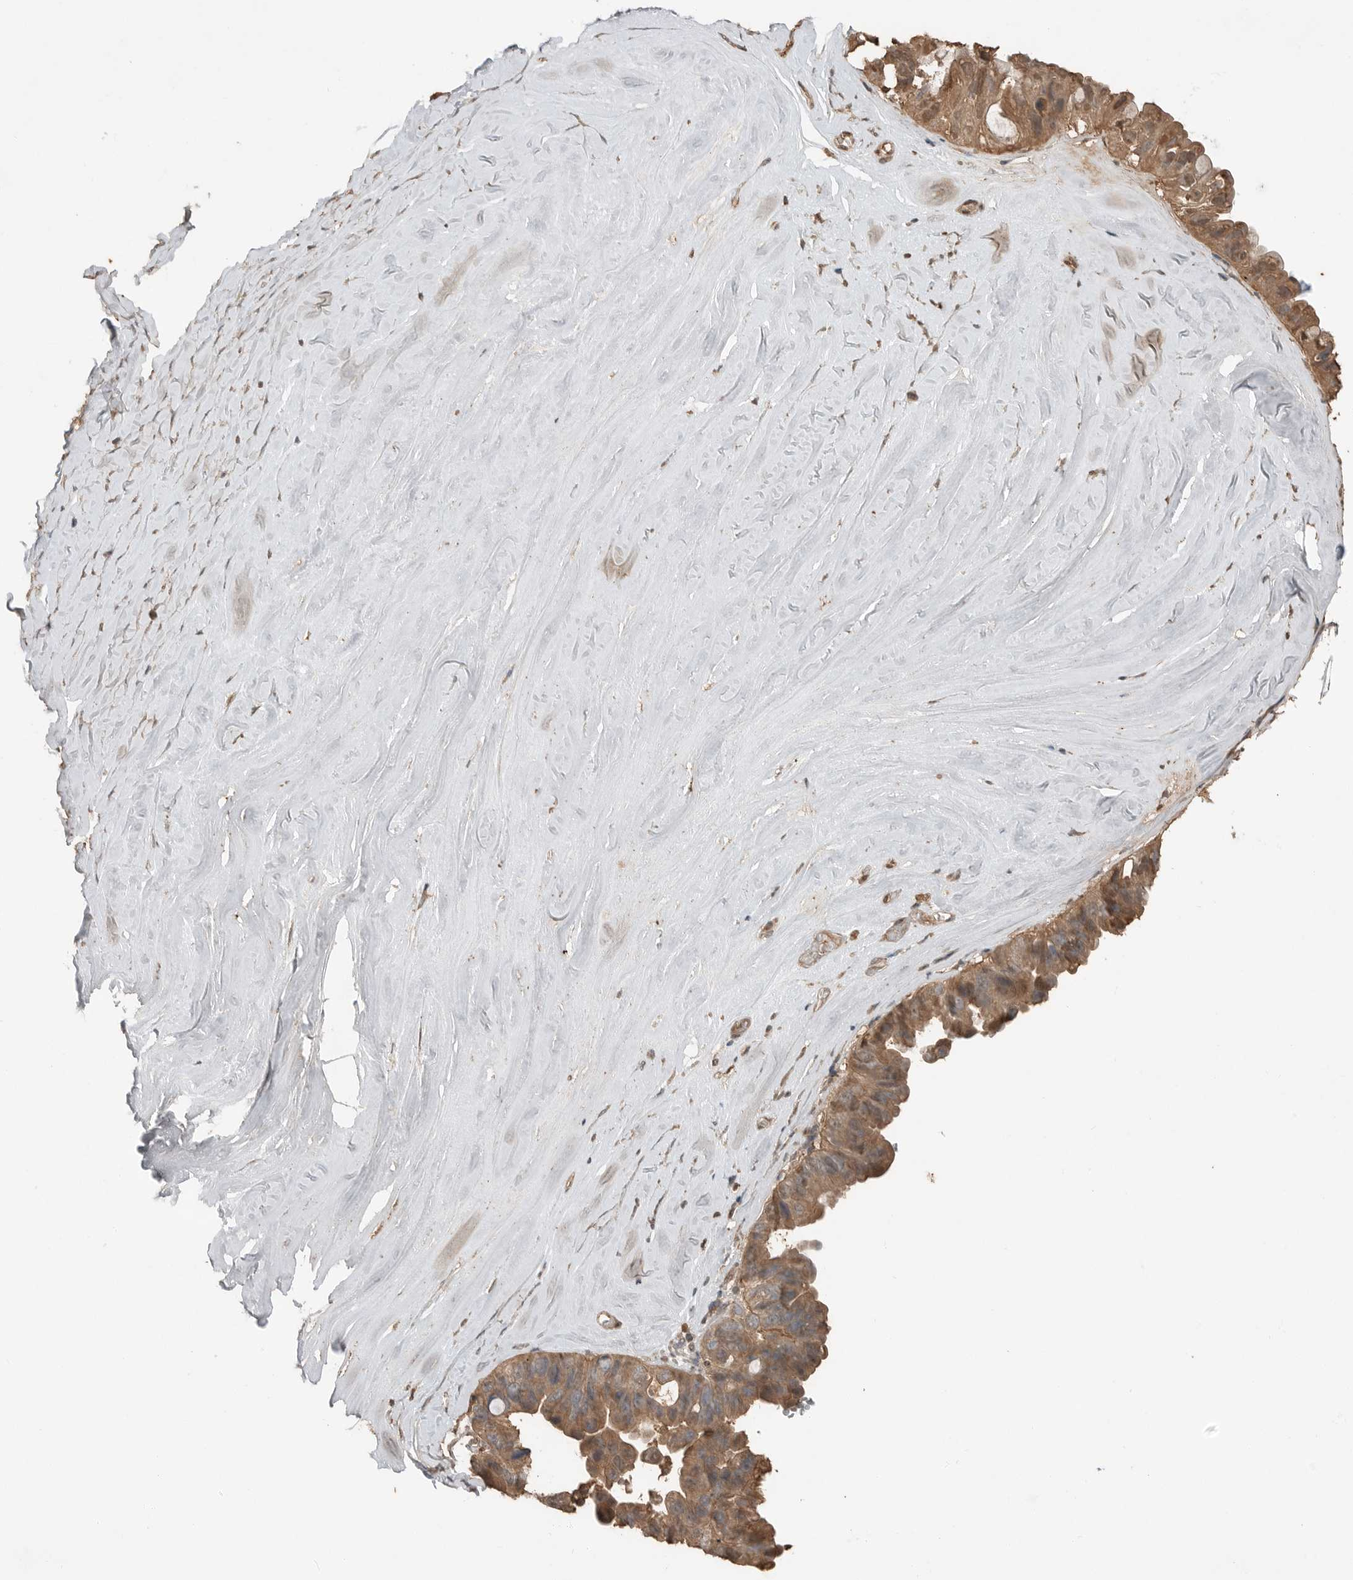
{"staining": {"intensity": "moderate", "quantity": ">75%", "location": "cytoplasmic/membranous"}, "tissue": "ovarian cancer", "cell_type": "Tumor cells", "image_type": "cancer", "snomed": [{"axis": "morphology", "description": "Cystadenocarcinoma, mucinous, NOS"}, {"axis": "topography", "description": "Ovary"}], "caption": "Moderate cytoplasmic/membranous staining for a protein is appreciated in about >75% of tumor cells of ovarian mucinous cystadenocarcinoma using immunohistochemistry (IHC).", "gene": "BLZF1", "patient": {"sex": "female", "age": 61}}